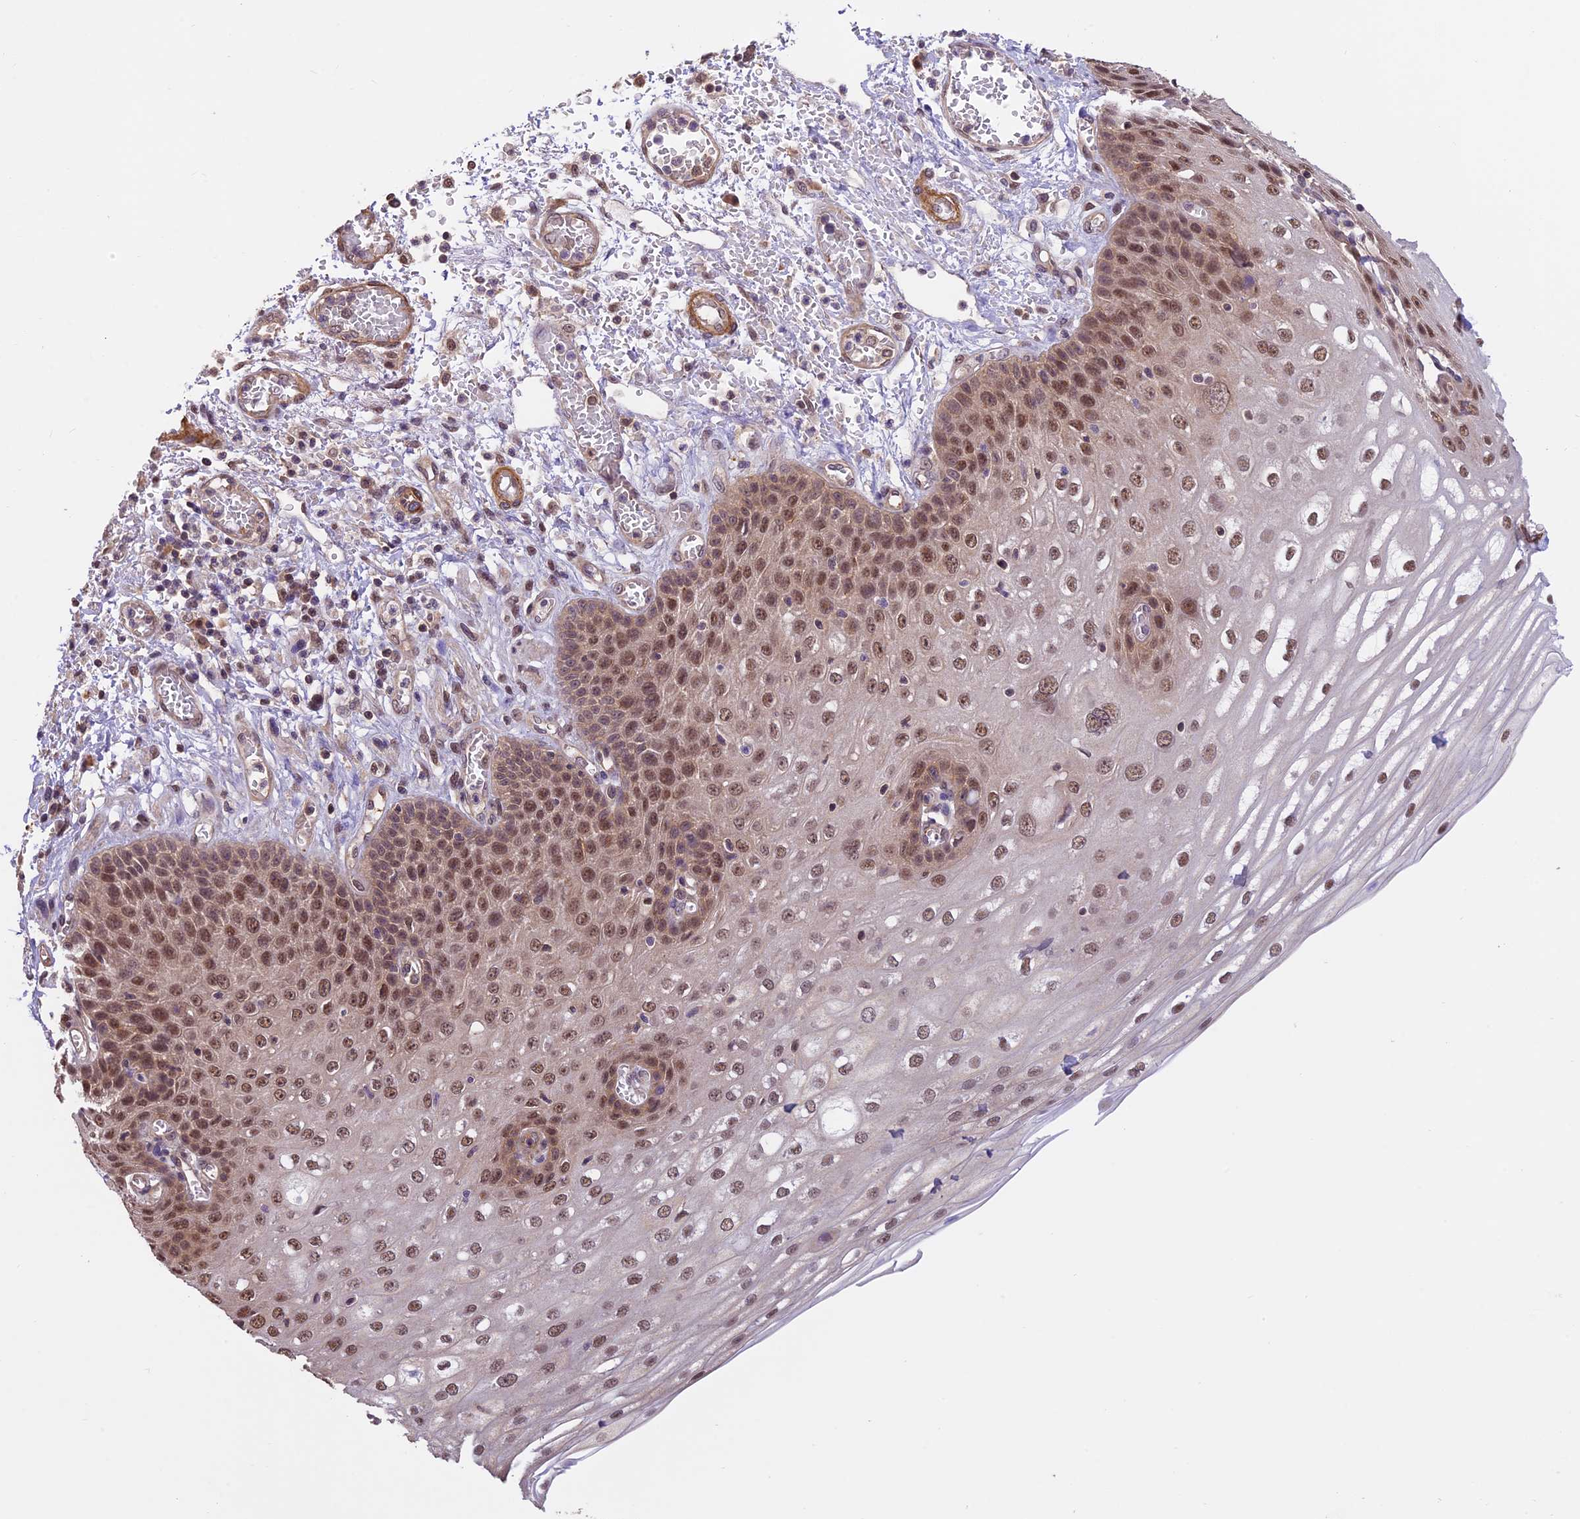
{"staining": {"intensity": "moderate", "quantity": "25%-75%", "location": "cytoplasmic/membranous,nuclear"}, "tissue": "esophagus", "cell_type": "Squamous epithelial cells", "image_type": "normal", "snomed": [{"axis": "morphology", "description": "Normal tissue, NOS"}, {"axis": "topography", "description": "Esophagus"}], "caption": "A micrograph showing moderate cytoplasmic/membranous,nuclear staining in about 25%-75% of squamous epithelial cells in unremarkable esophagus, as visualized by brown immunohistochemical staining.", "gene": "PSMB3", "patient": {"sex": "male", "age": 81}}